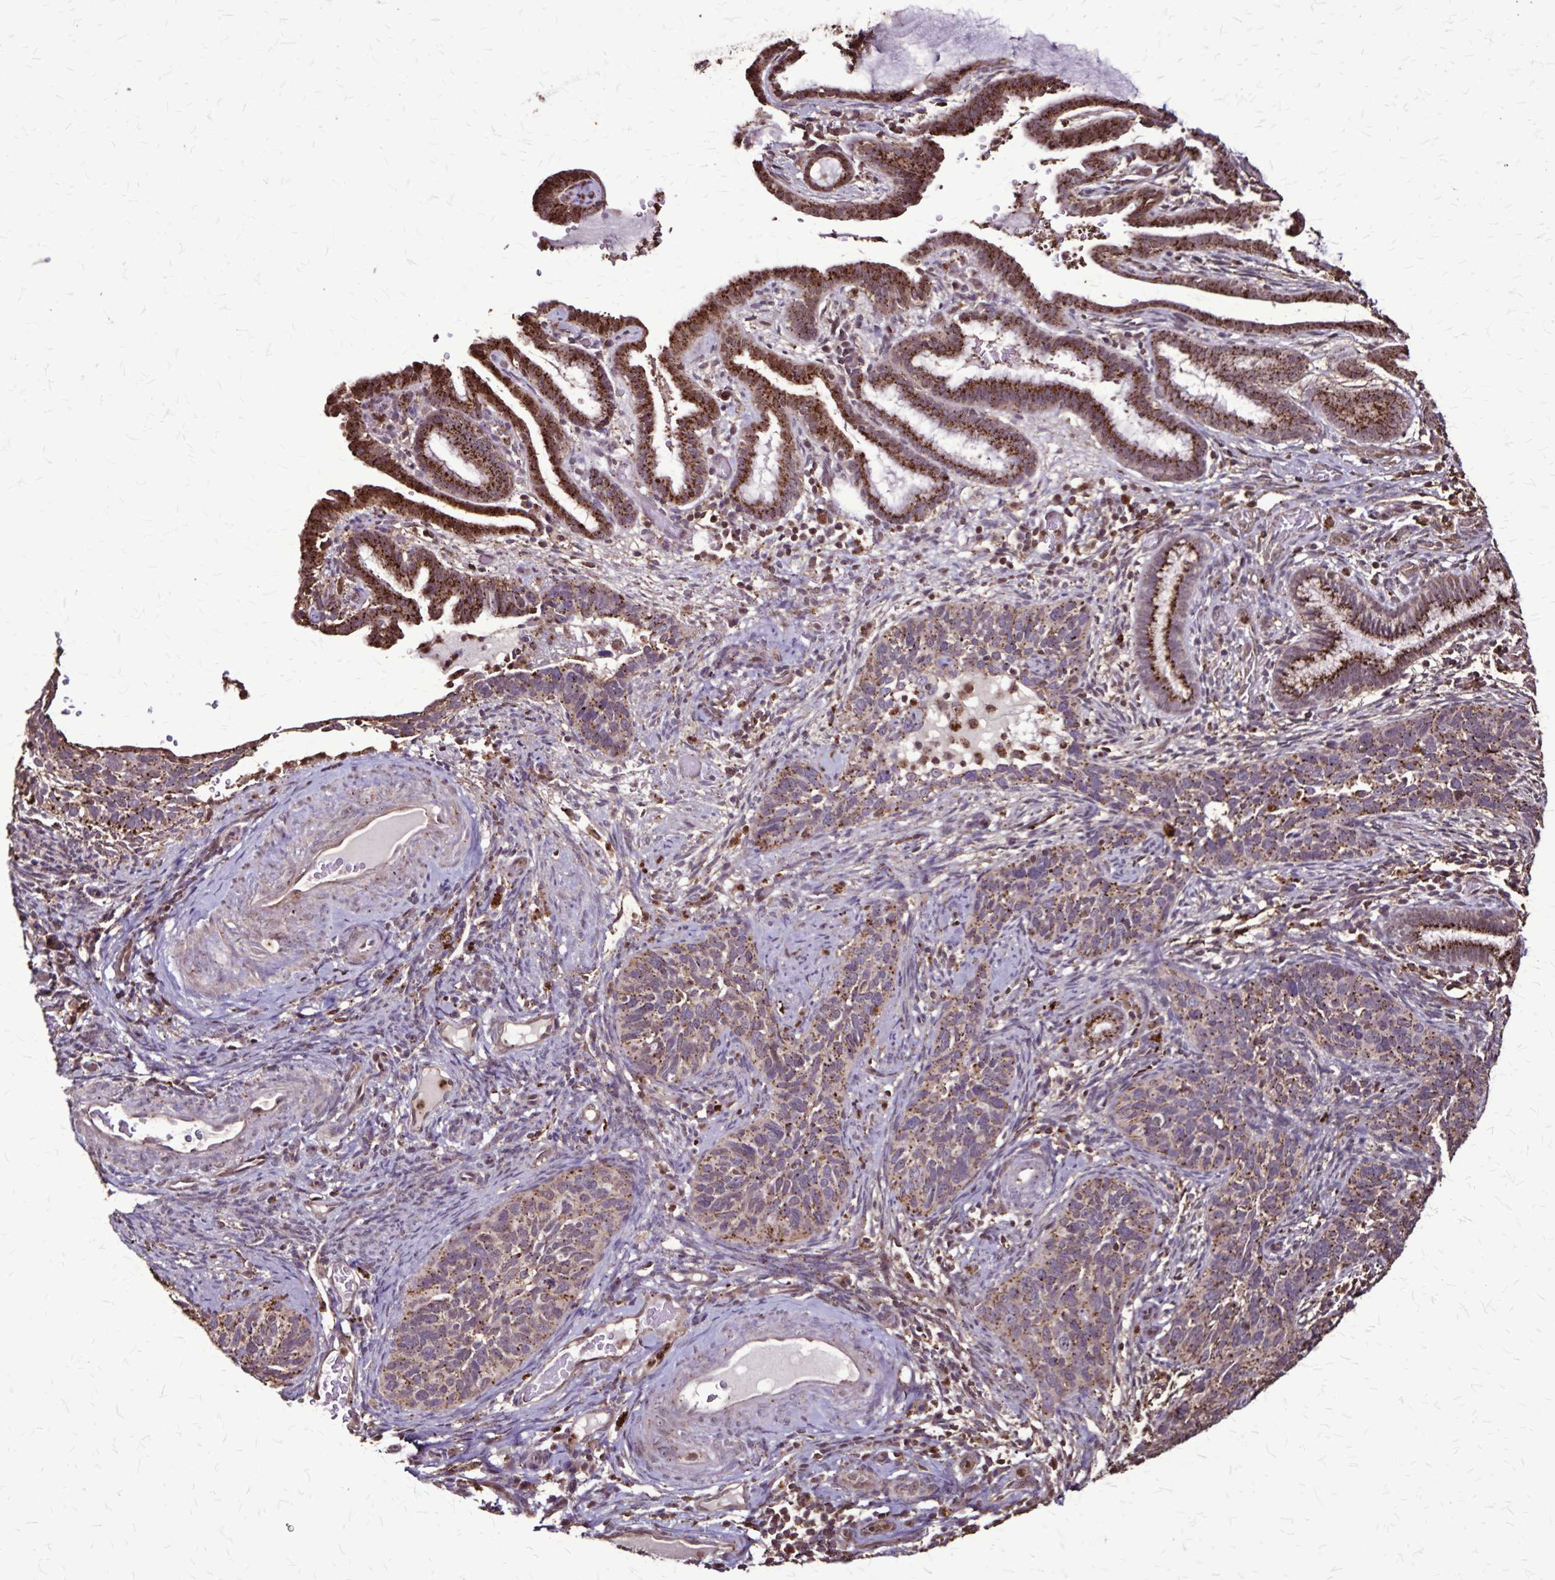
{"staining": {"intensity": "moderate", "quantity": "25%-75%", "location": "cytoplasmic/membranous"}, "tissue": "cervical cancer", "cell_type": "Tumor cells", "image_type": "cancer", "snomed": [{"axis": "morphology", "description": "Squamous cell carcinoma, NOS"}, {"axis": "topography", "description": "Cervix"}], "caption": "IHC of human squamous cell carcinoma (cervical) shows medium levels of moderate cytoplasmic/membranous expression in approximately 25%-75% of tumor cells. Immunohistochemistry (ihc) stains the protein in brown and the nuclei are stained blue.", "gene": "CHMP1B", "patient": {"sex": "female", "age": 51}}